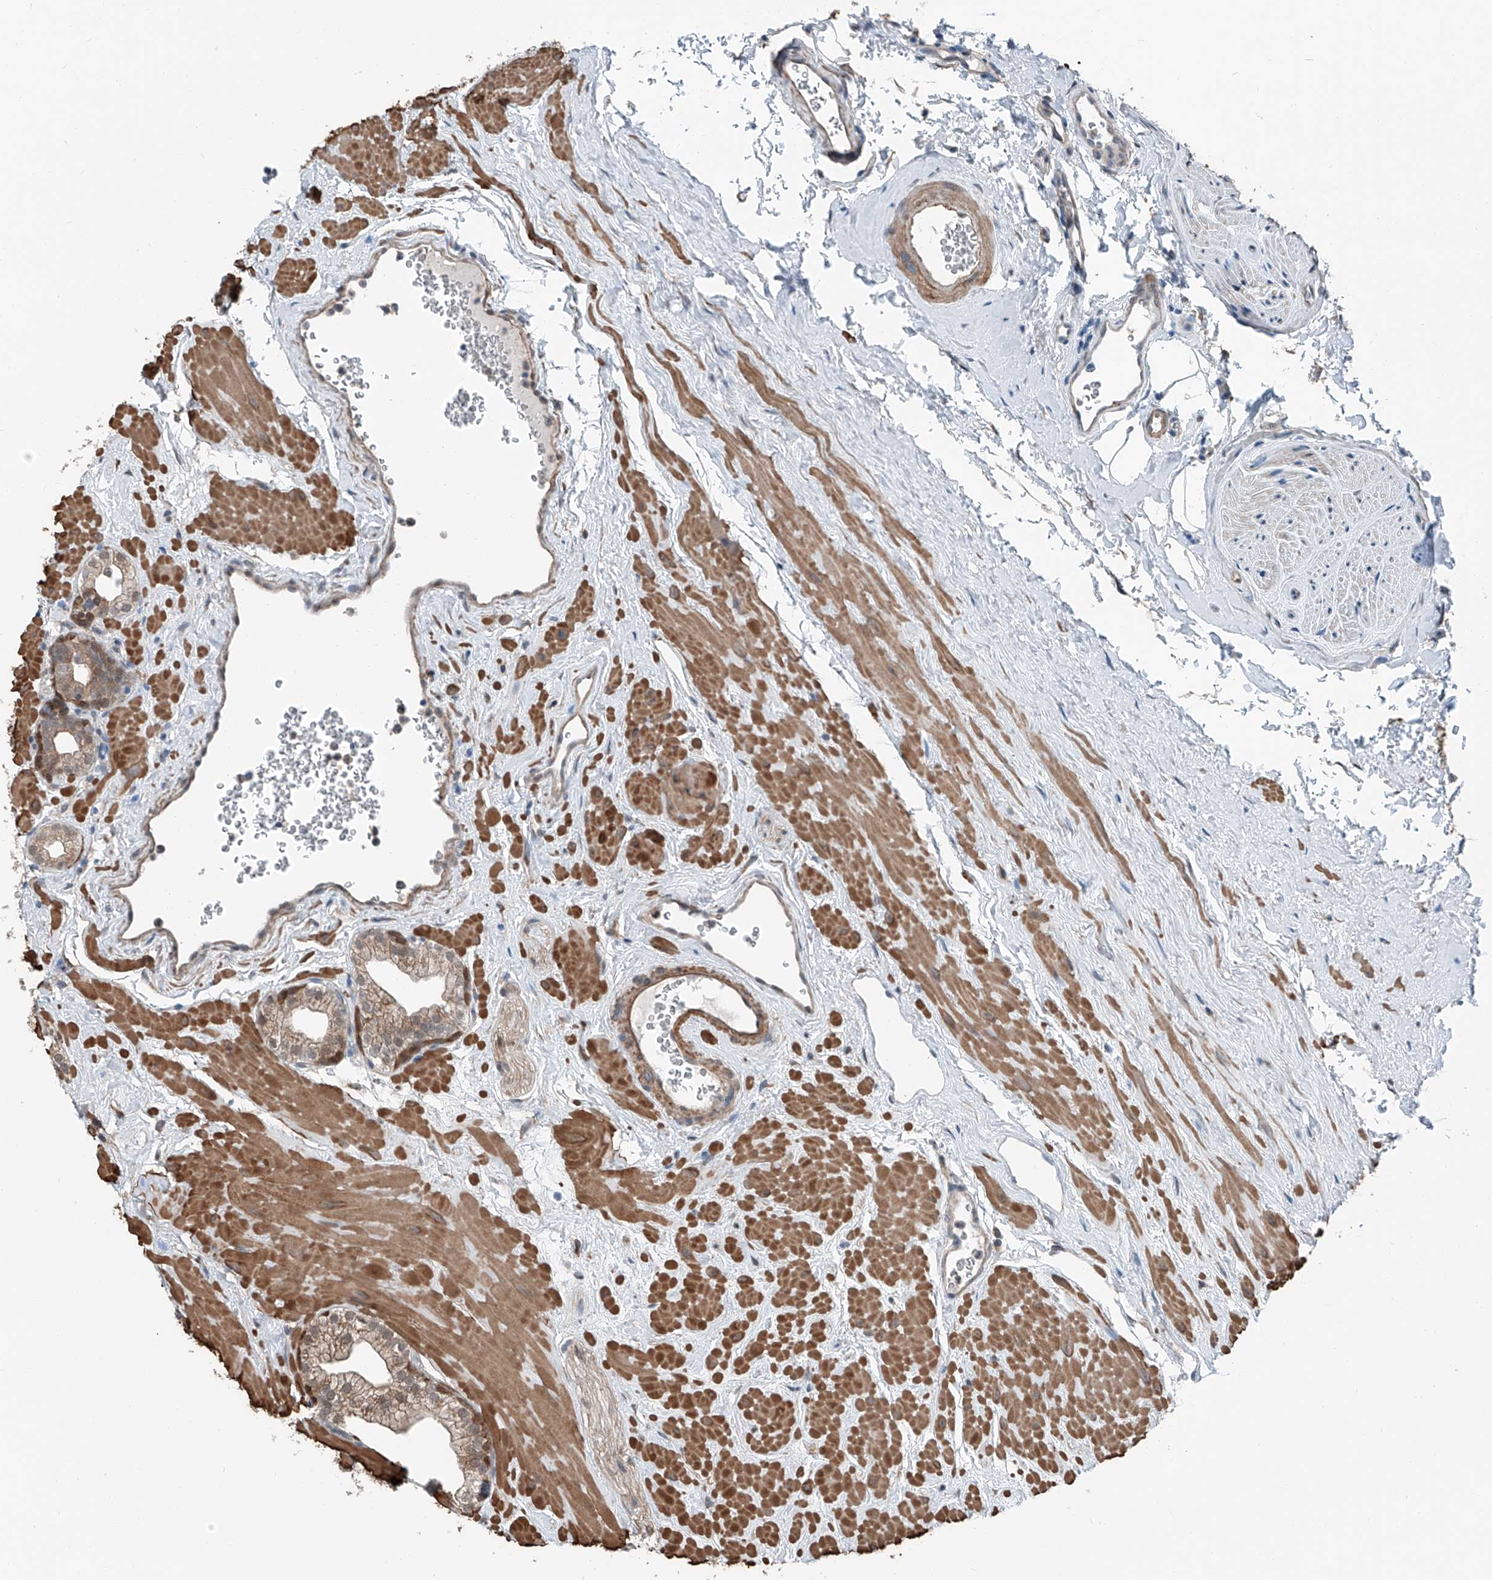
{"staining": {"intensity": "strong", "quantity": "<25%", "location": "cytoplasmic/membranous,nuclear"}, "tissue": "prostate", "cell_type": "Glandular cells", "image_type": "normal", "snomed": [{"axis": "morphology", "description": "Normal tissue, NOS"}, {"axis": "morphology", "description": "Urothelial carcinoma, Low grade"}, {"axis": "topography", "description": "Urinary bladder"}, {"axis": "topography", "description": "Prostate"}], "caption": "IHC of benign prostate reveals medium levels of strong cytoplasmic/membranous,nuclear positivity in about <25% of glandular cells. The staining was performed using DAB (3,3'-diaminobenzidine) to visualize the protein expression in brown, while the nuclei were stained in blue with hematoxylin (Magnification: 20x).", "gene": "HSPA6", "patient": {"sex": "male", "age": 60}}